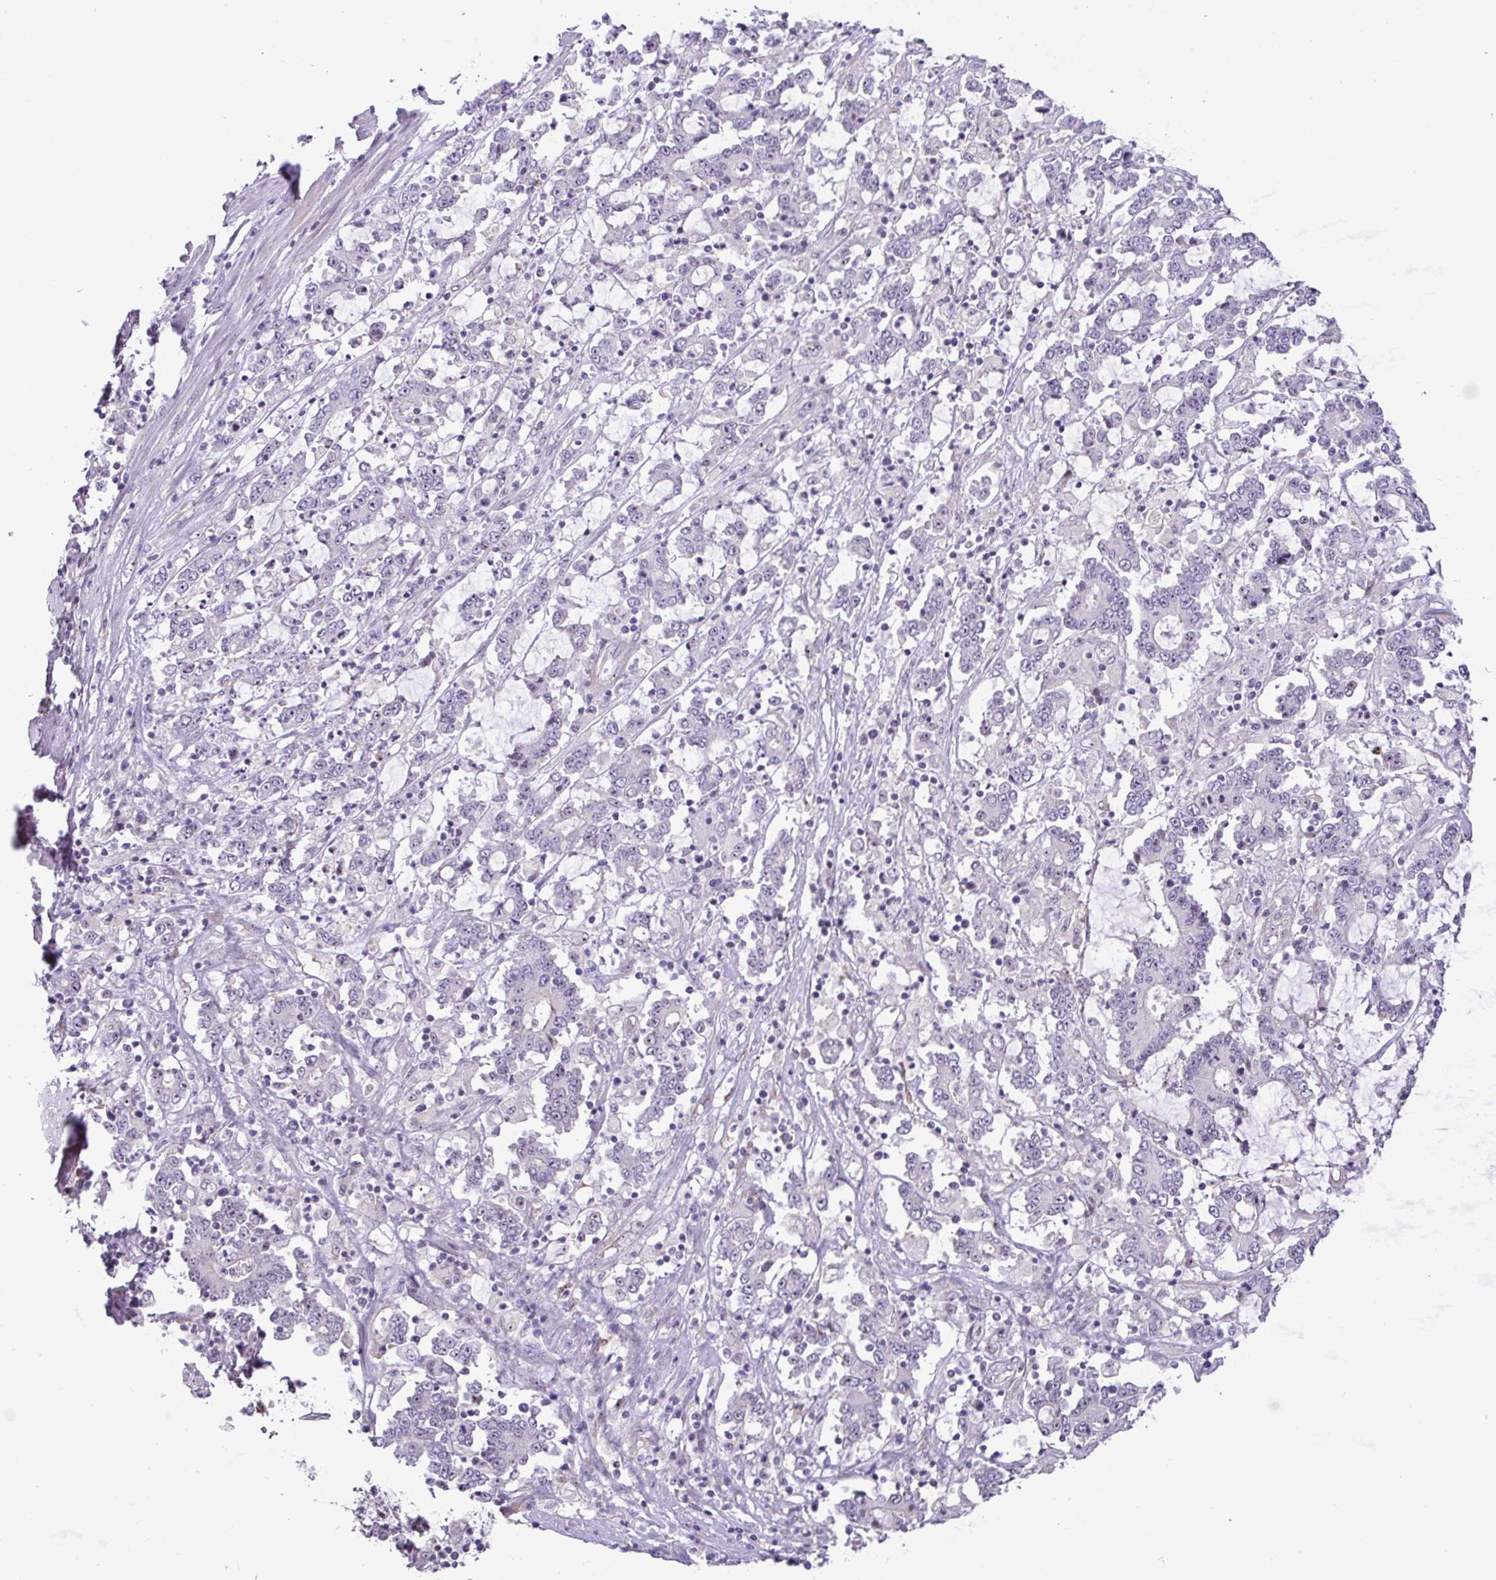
{"staining": {"intensity": "negative", "quantity": "none", "location": "none"}, "tissue": "stomach cancer", "cell_type": "Tumor cells", "image_type": "cancer", "snomed": [{"axis": "morphology", "description": "Adenocarcinoma, NOS"}, {"axis": "topography", "description": "Stomach, upper"}], "caption": "A micrograph of human stomach adenocarcinoma is negative for staining in tumor cells.", "gene": "MXRA8", "patient": {"sex": "male", "age": 68}}